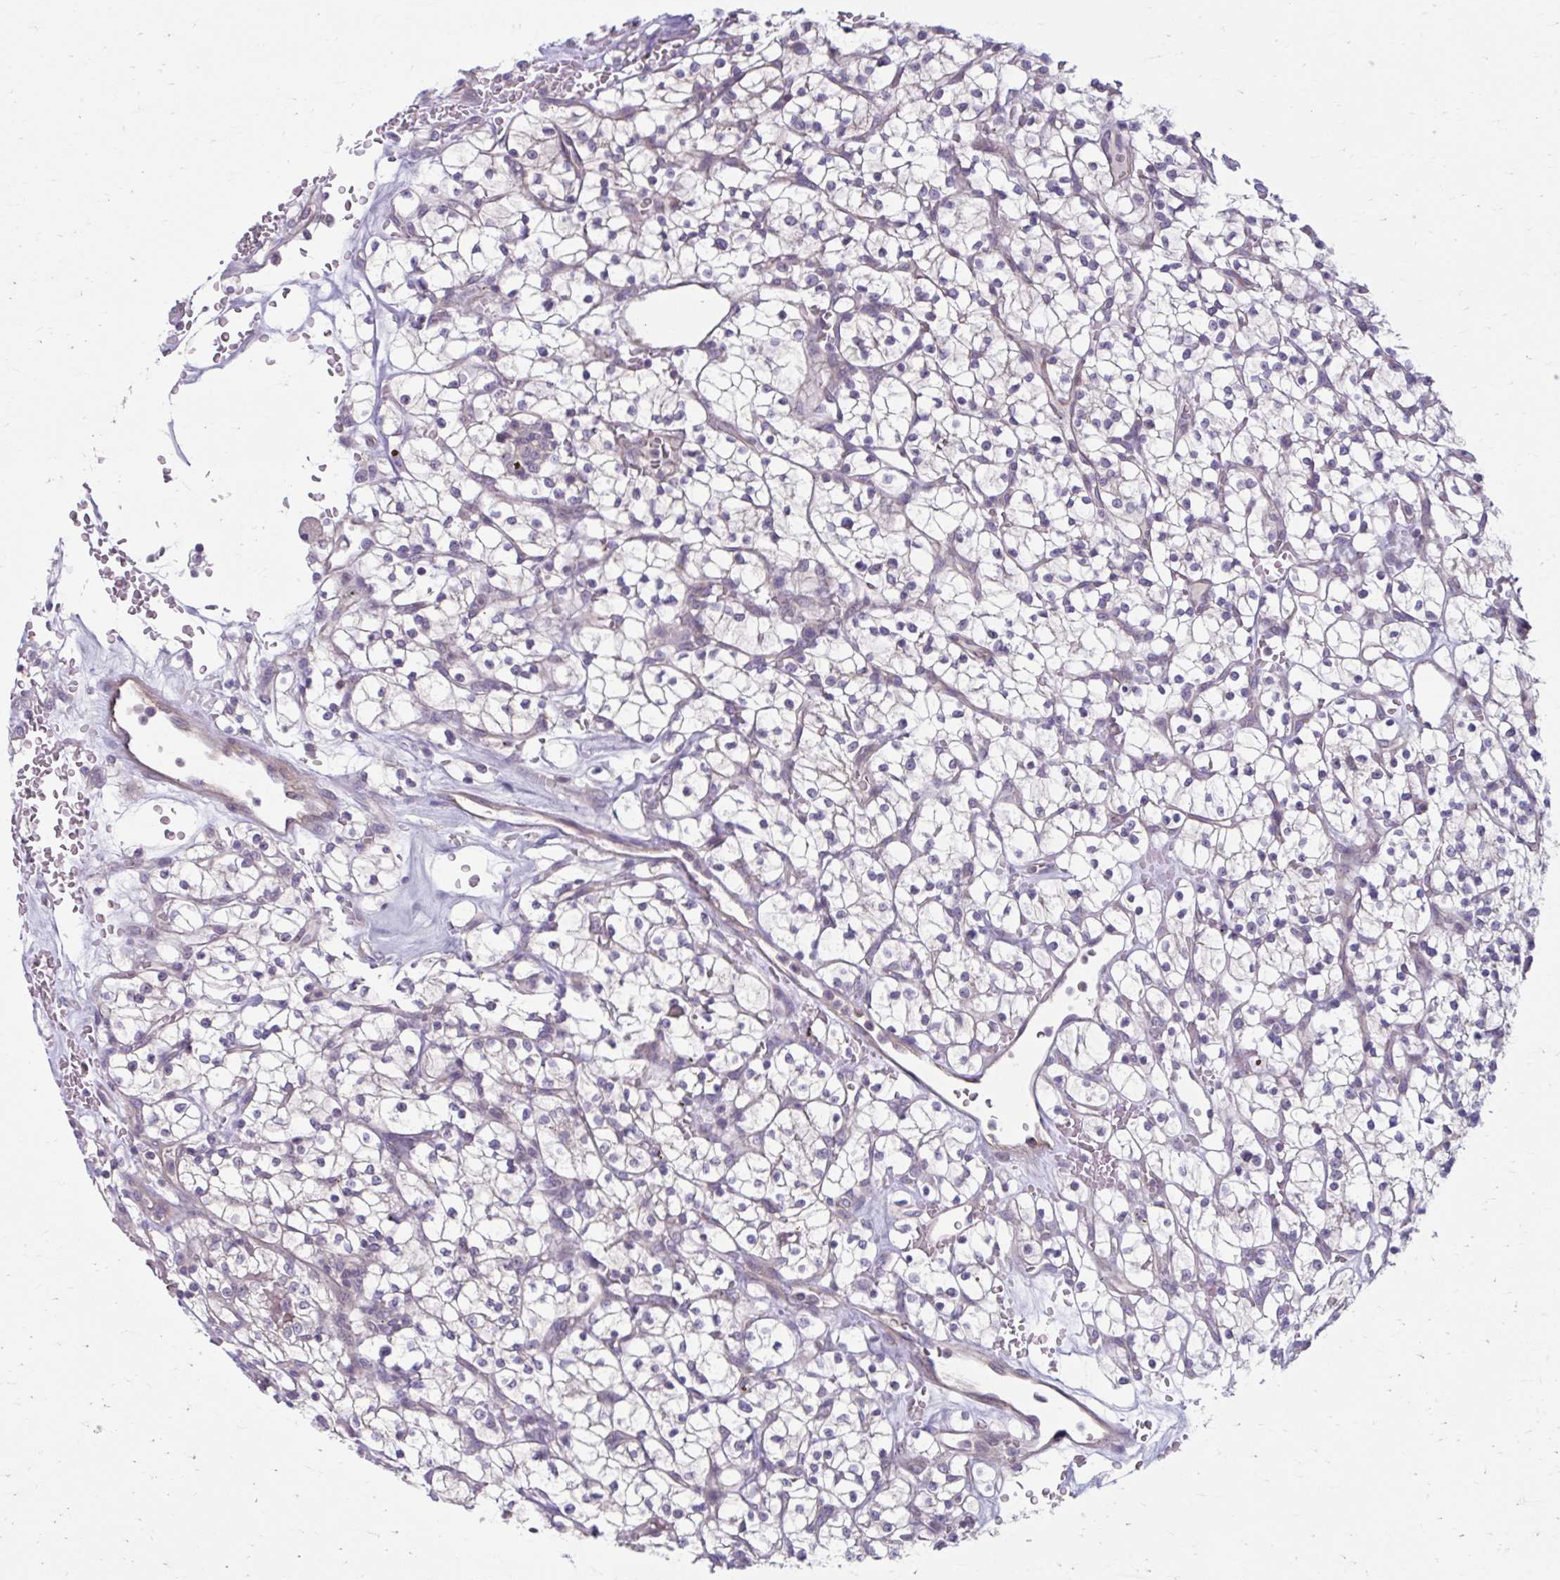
{"staining": {"intensity": "weak", "quantity": "<25%", "location": "cytoplasmic/membranous"}, "tissue": "renal cancer", "cell_type": "Tumor cells", "image_type": "cancer", "snomed": [{"axis": "morphology", "description": "Adenocarcinoma, NOS"}, {"axis": "topography", "description": "Kidney"}], "caption": "This is a micrograph of IHC staining of renal cancer, which shows no expression in tumor cells.", "gene": "CHST3", "patient": {"sex": "female", "age": 64}}